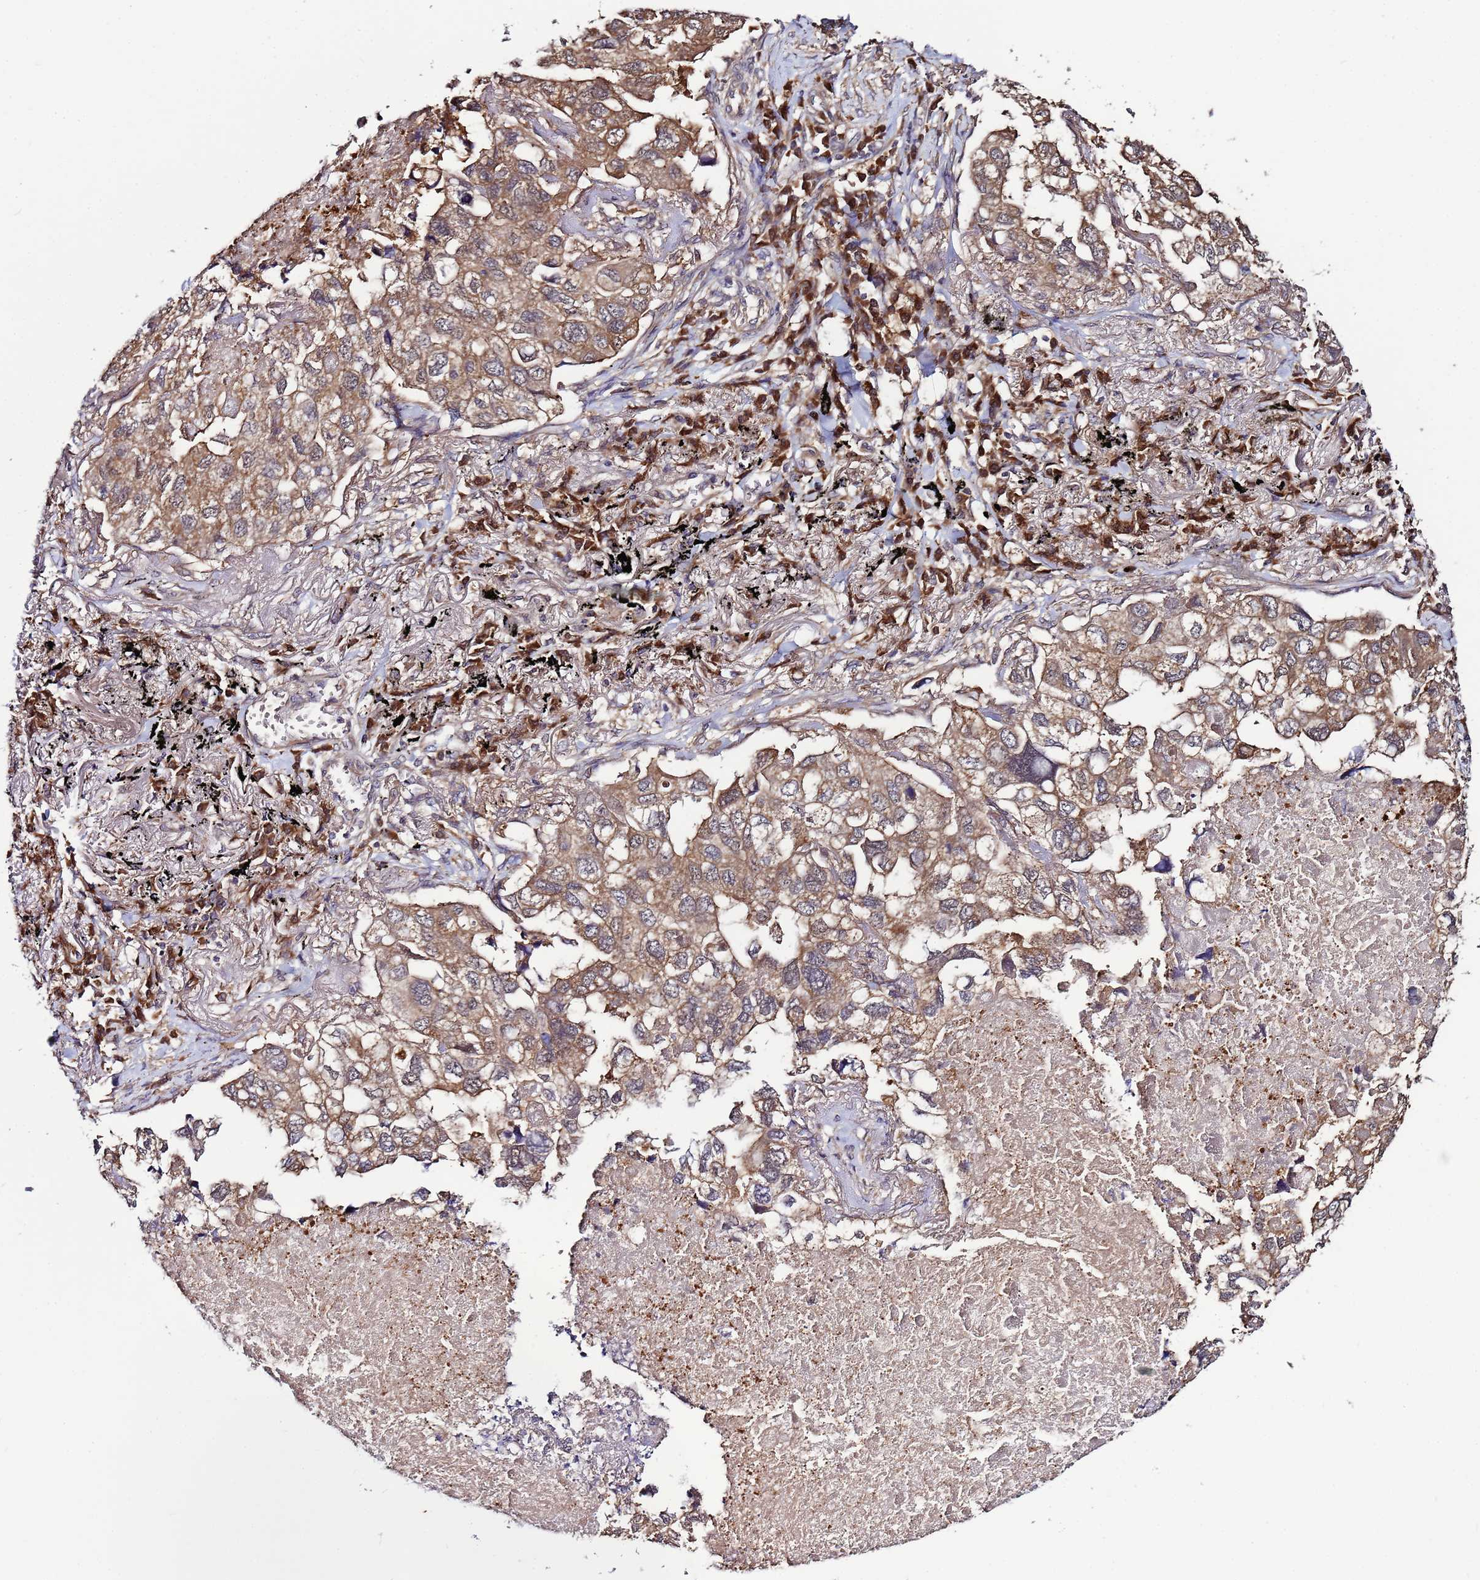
{"staining": {"intensity": "moderate", "quantity": ">75%", "location": "cytoplasmic/membranous"}, "tissue": "lung cancer", "cell_type": "Tumor cells", "image_type": "cancer", "snomed": [{"axis": "morphology", "description": "Adenocarcinoma, NOS"}, {"axis": "topography", "description": "Lung"}], "caption": "An immunohistochemistry micrograph of tumor tissue is shown. Protein staining in brown shows moderate cytoplasmic/membranous positivity in lung cancer (adenocarcinoma) within tumor cells.", "gene": "NAXE", "patient": {"sex": "male", "age": 65}}